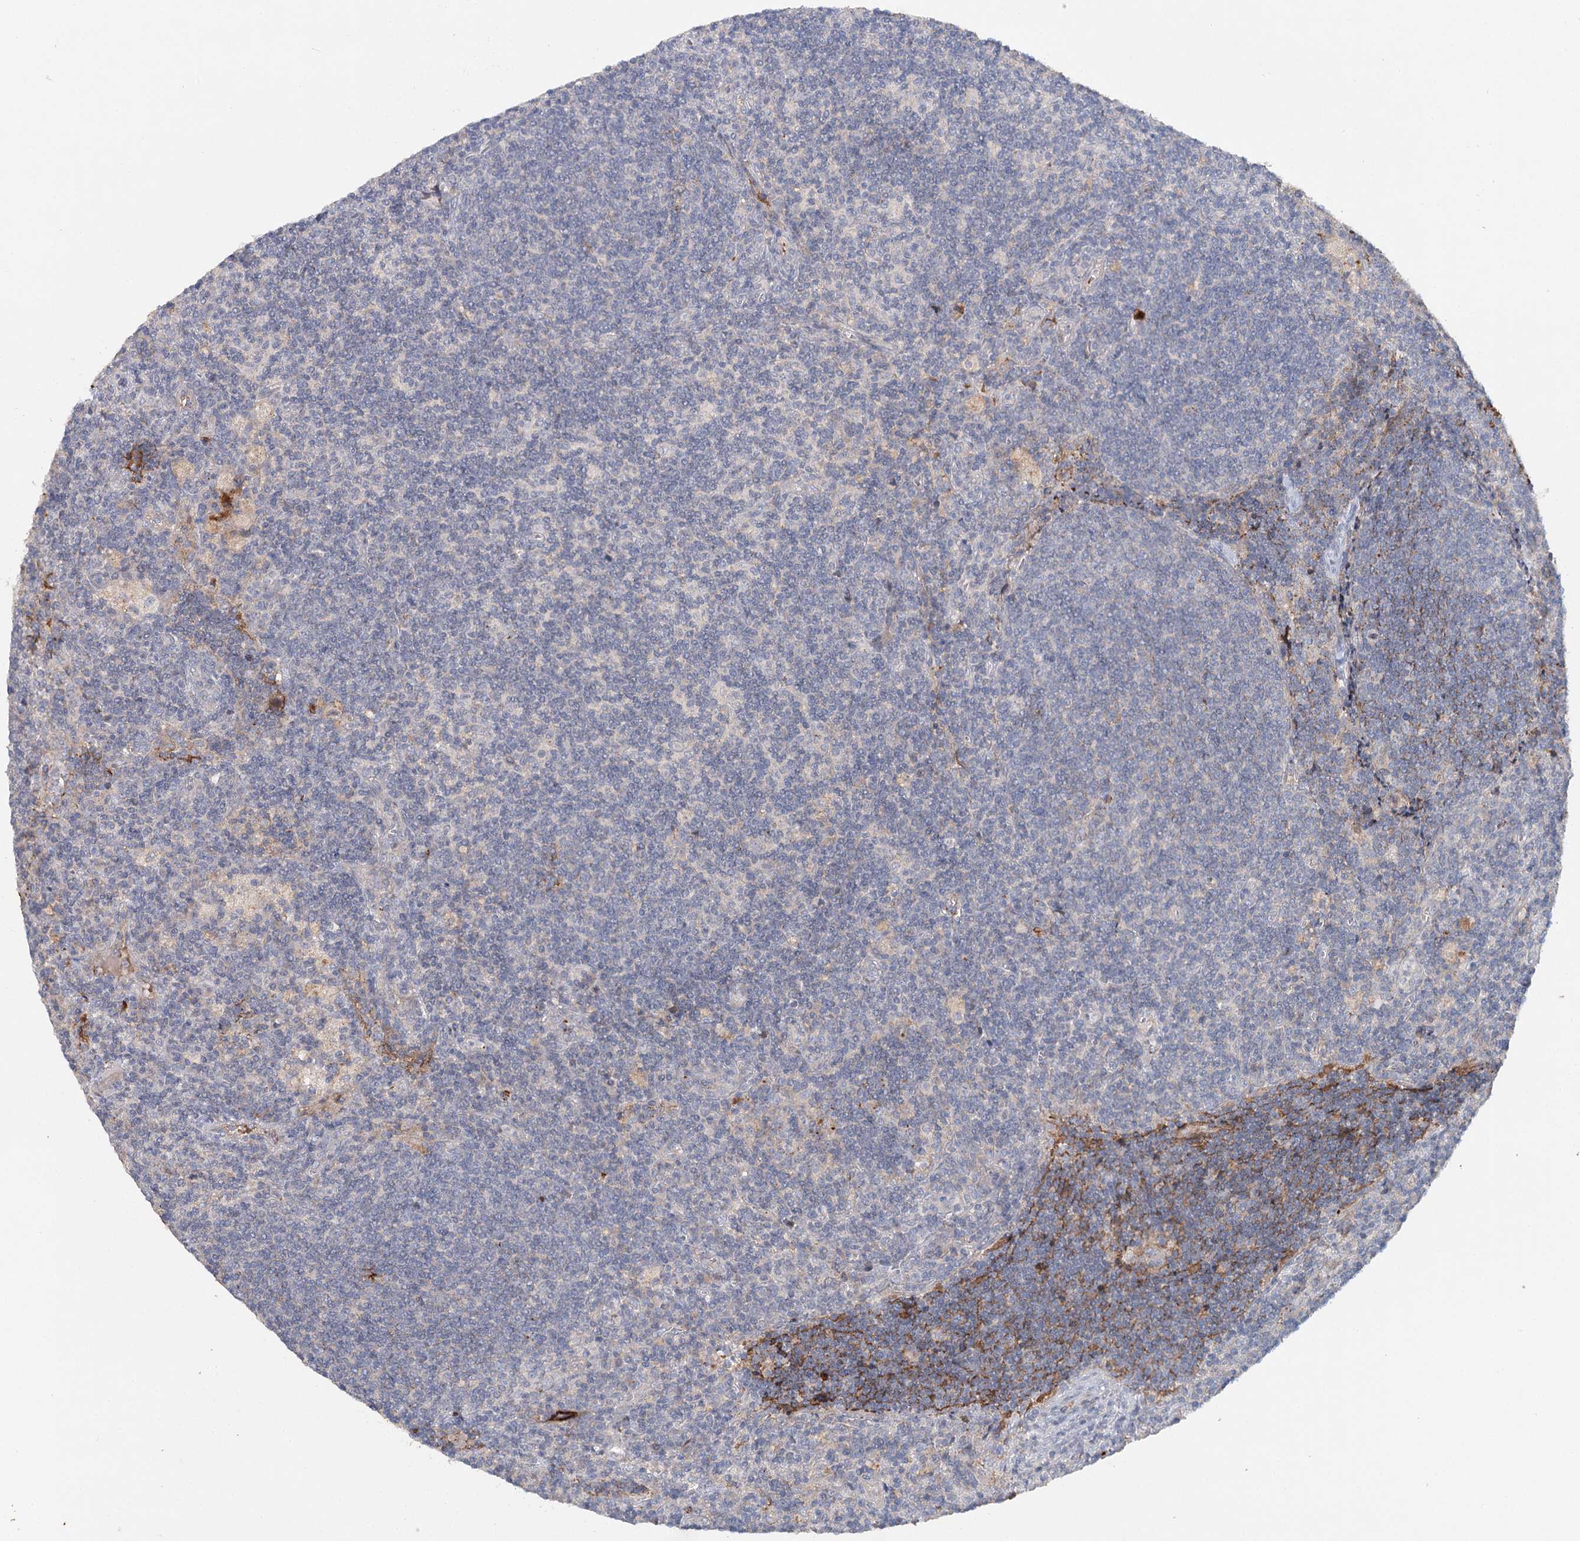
{"staining": {"intensity": "negative", "quantity": "none", "location": "none"}, "tissue": "lymph node", "cell_type": "Germinal center cells", "image_type": "normal", "snomed": [{"axis": "morphology", "description": "Normal tissue, NOS"}, {"axis": "topography", "description": "Lymph node"}], "caption": "High magnification brightfield microscopy of normal lymph node stained with DAB (3,3'-diaminobenzidine) (brown) and counterstained with hematoxylin (blue): germinal center cells show no significant expression.", "gene": "ALKBH8", "patient": {"sex": "male", "age": 69}}